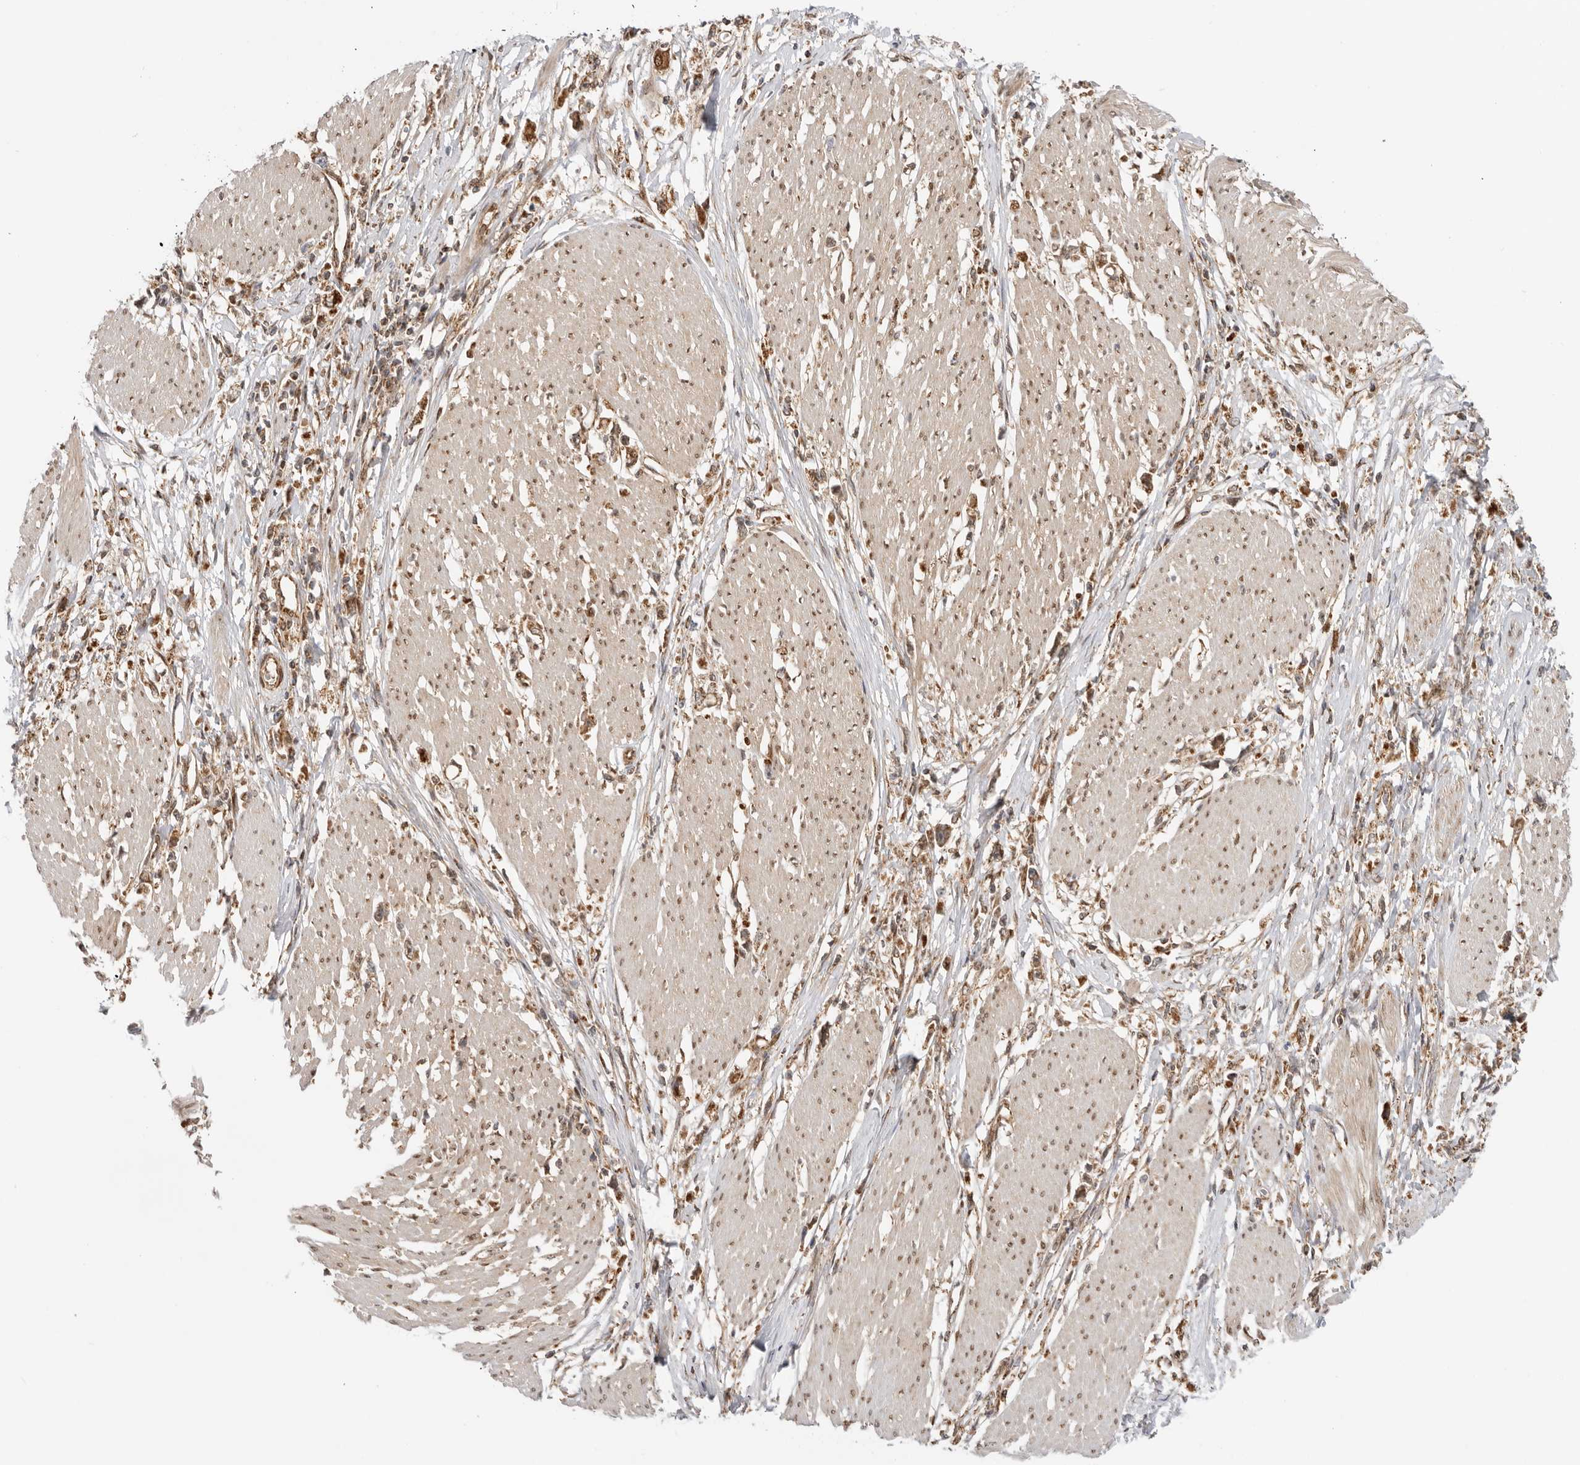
{"staining": {"intensity": "moderate", "quantity": ">75%", "location": "cytoplasmic/membranous,nuclear"}, "tissue": "stomach cancer", "cell_type": "Tumor cells", "image_type": "cancer", "snomed": [{"axis": "morphology", "description": "Adenocarcinoma, NOS"}, {"axis": "topography", "description": "Stomach"}], "caption": "Immunohistochemistry micrograph of human stomach adenocarcinoma stained for a protein (brown), which demonstrates medium levels of moderate cytoplasmic/membranous and nuclear positivity in about >75% of tumor cells.", "gene": "DCAF8", "patient": {"sex": "female", "age": 59}}